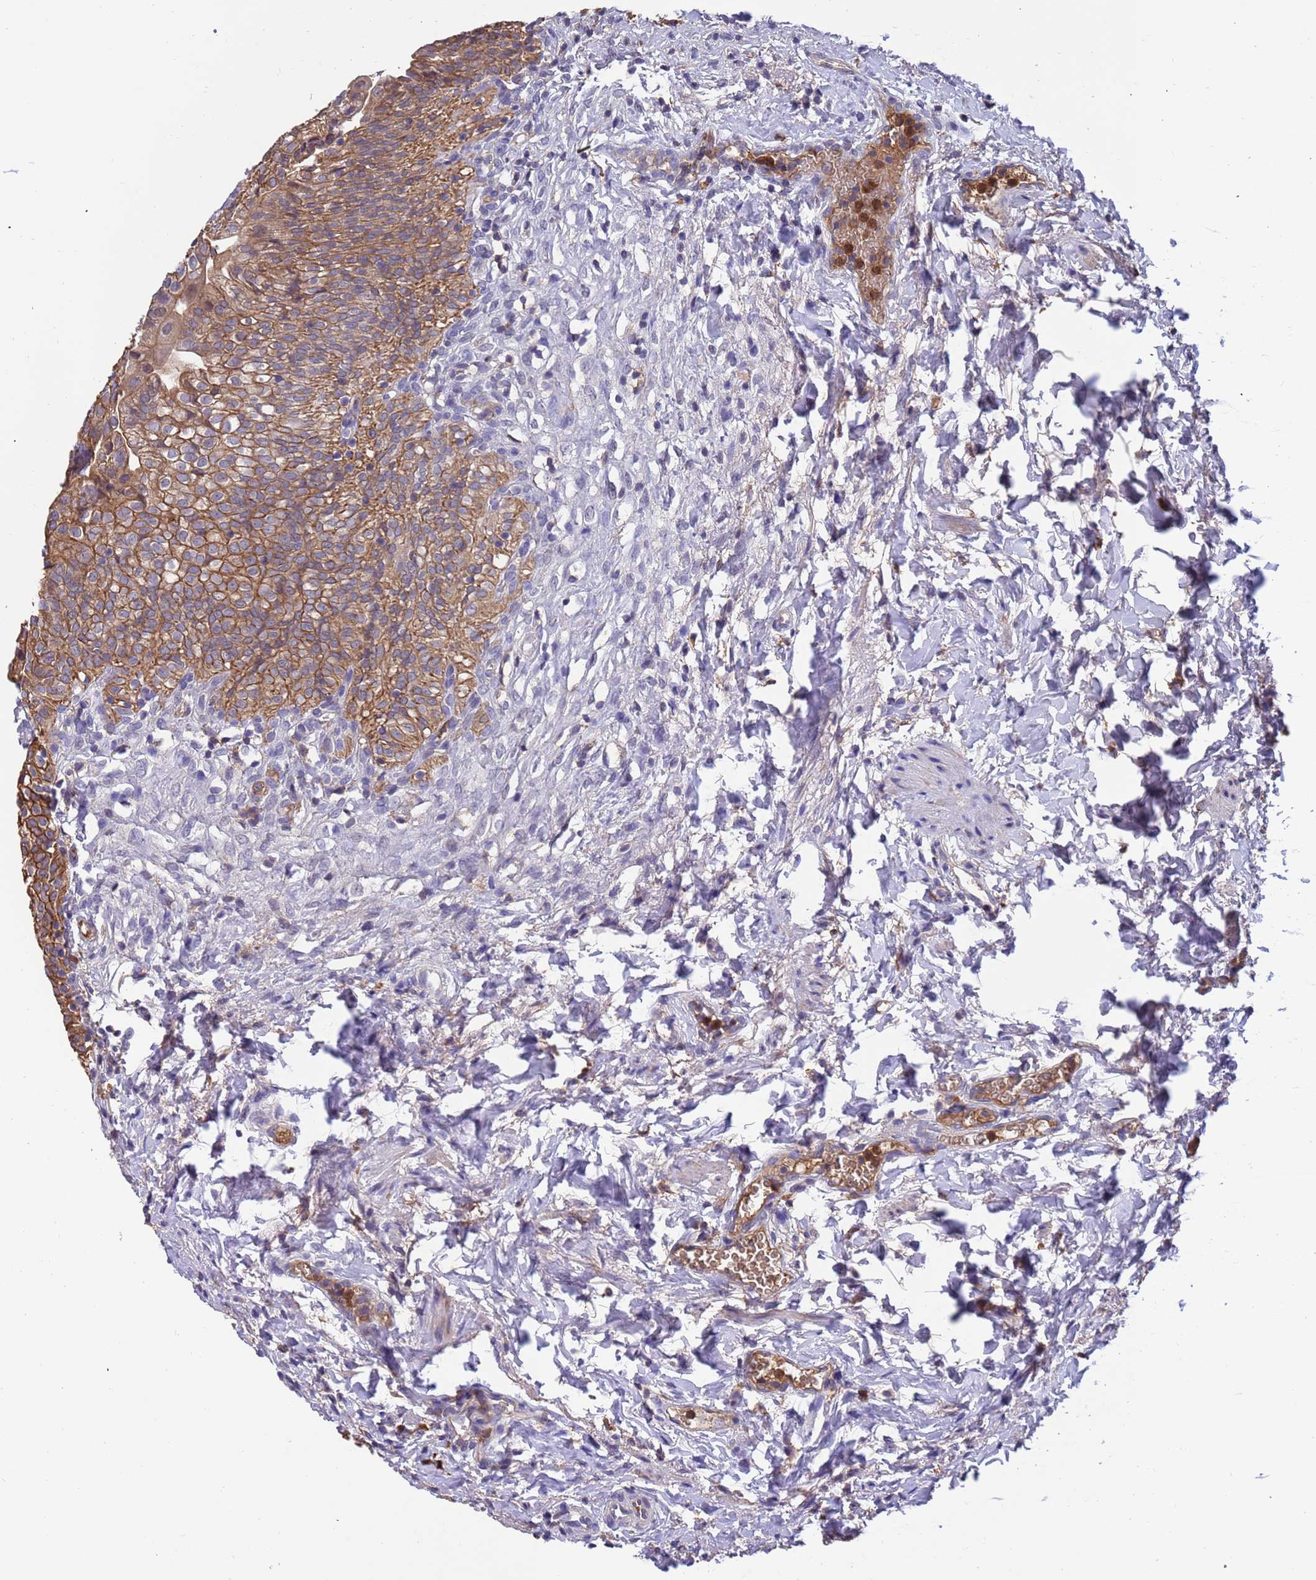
{"staining": {"intensity": "moderate", "quantity": ">75%", "location": "cytoplasmic/membranous"}, "tissue": "urinary bladder", "cell_type": "Urothelial cells", "image_type": "normal", "snomed": [{"axis": "morphology", "description": "Normal tissue, NOS"}, {"axis": "topography", "description": "Urinary bladder"}], "caption": "DAB immunohistochemical staining of unremarkable urinary bladder exhibits moderate cytoplasmic/membranous protein staining in about >75% of urothelial cells.", "gene": "AMPD3", "patient": {"sex": "male", "age": 55}}